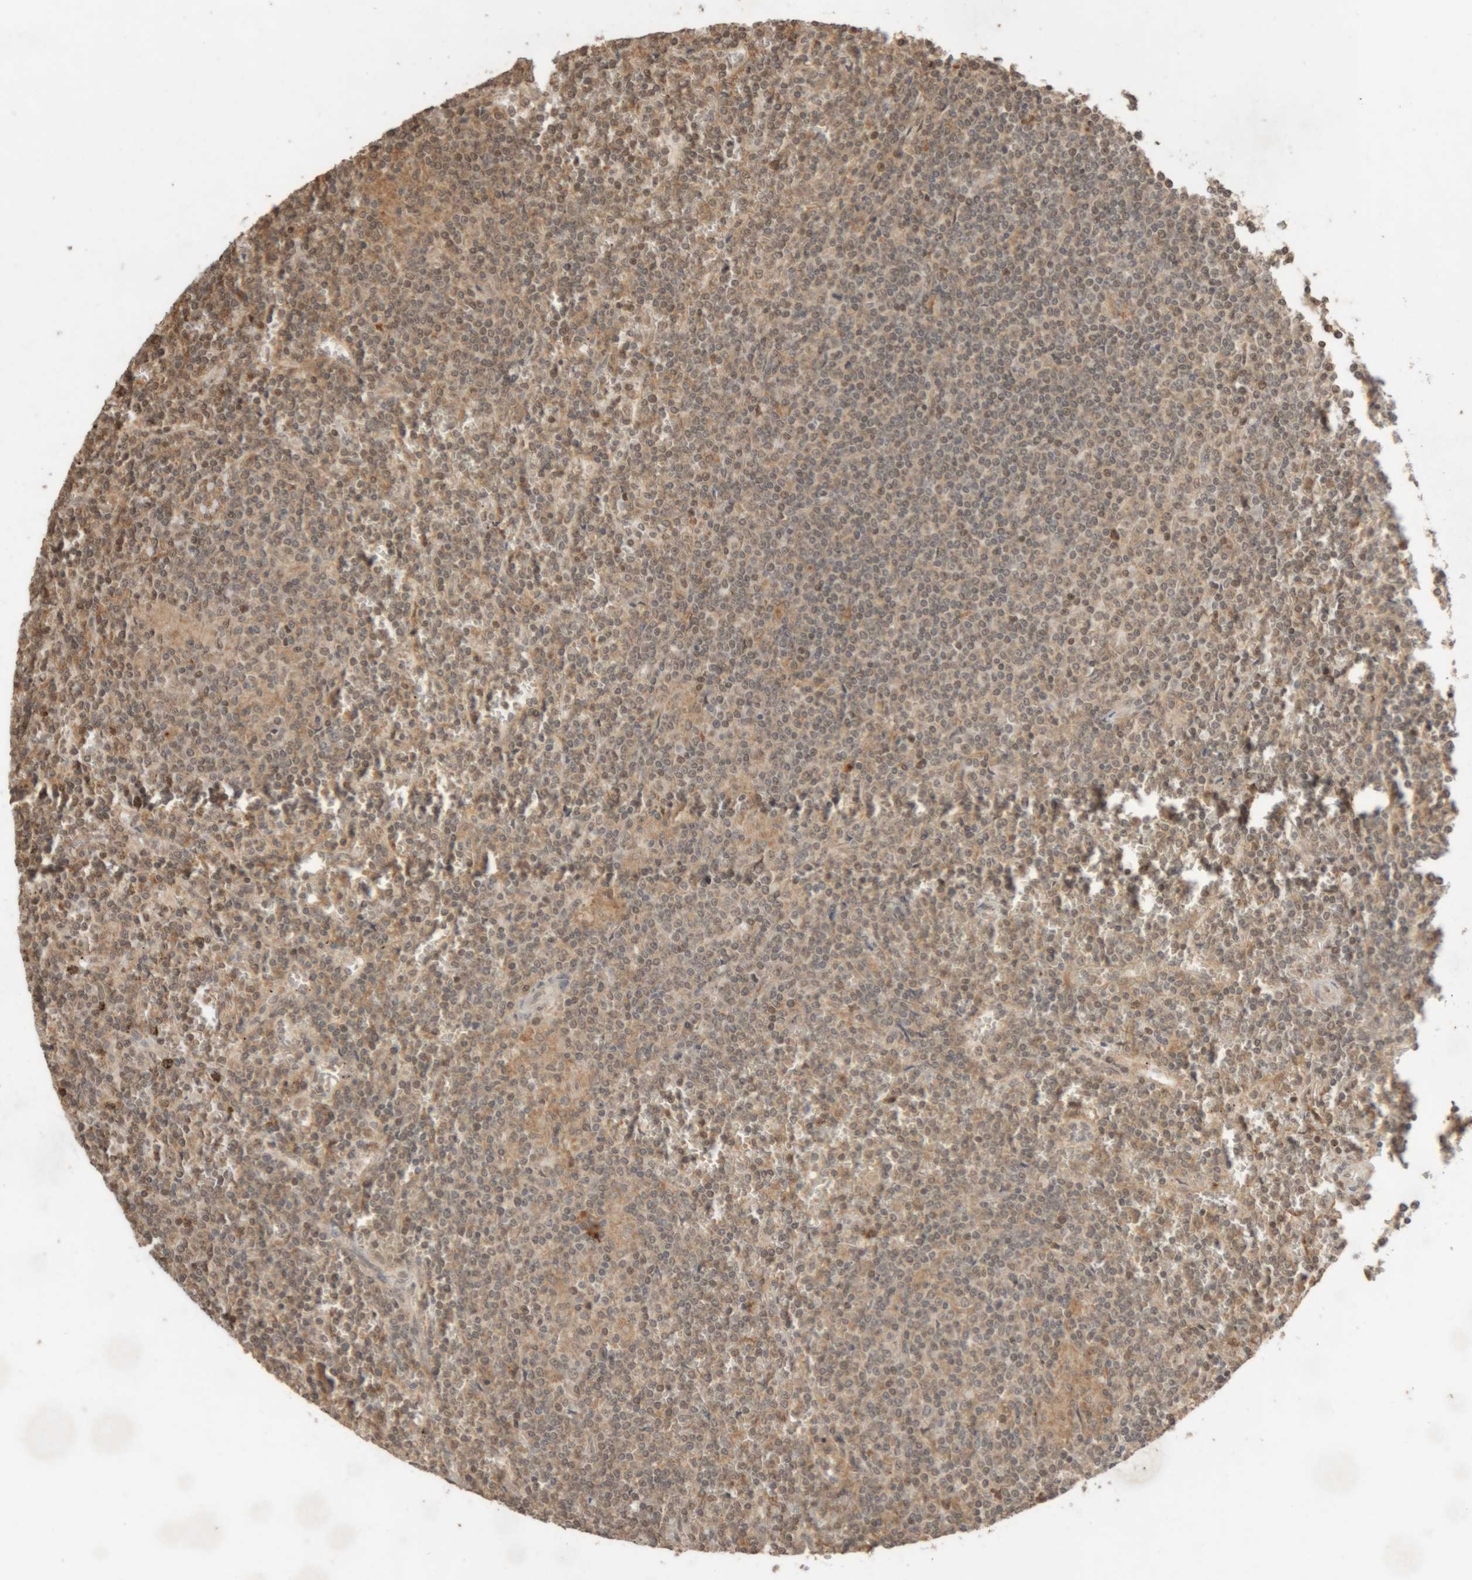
{"staining": {"intensity": "weak", "quantity": "25%-75%", "location": "cytoplasmic/membranous,nuclear"}, "tissue": "lymphoma", "cell_type": "Tumor cells", "image_type": "cancer", "snomed": [{"axis": "morphology", "description": "Malignant lymphoma, non-Hodgkin's type, Low grade"}, {"axis": "topography", "description": "Spleen"}], "caption": "Immunohistochemistry (IHC) image of neoplastic tissue: lymphoma stained using immunohistochemistry (IHC) reveals low levels of weak protein expression localized specifically in the cytoplasmic/membranous and nuclear of tumor cells, appearing as a cytoplasmic/membranous and nuclear brown color.", "gene": "KEAP1", "patient": {"sex": "female", "age": 19}}